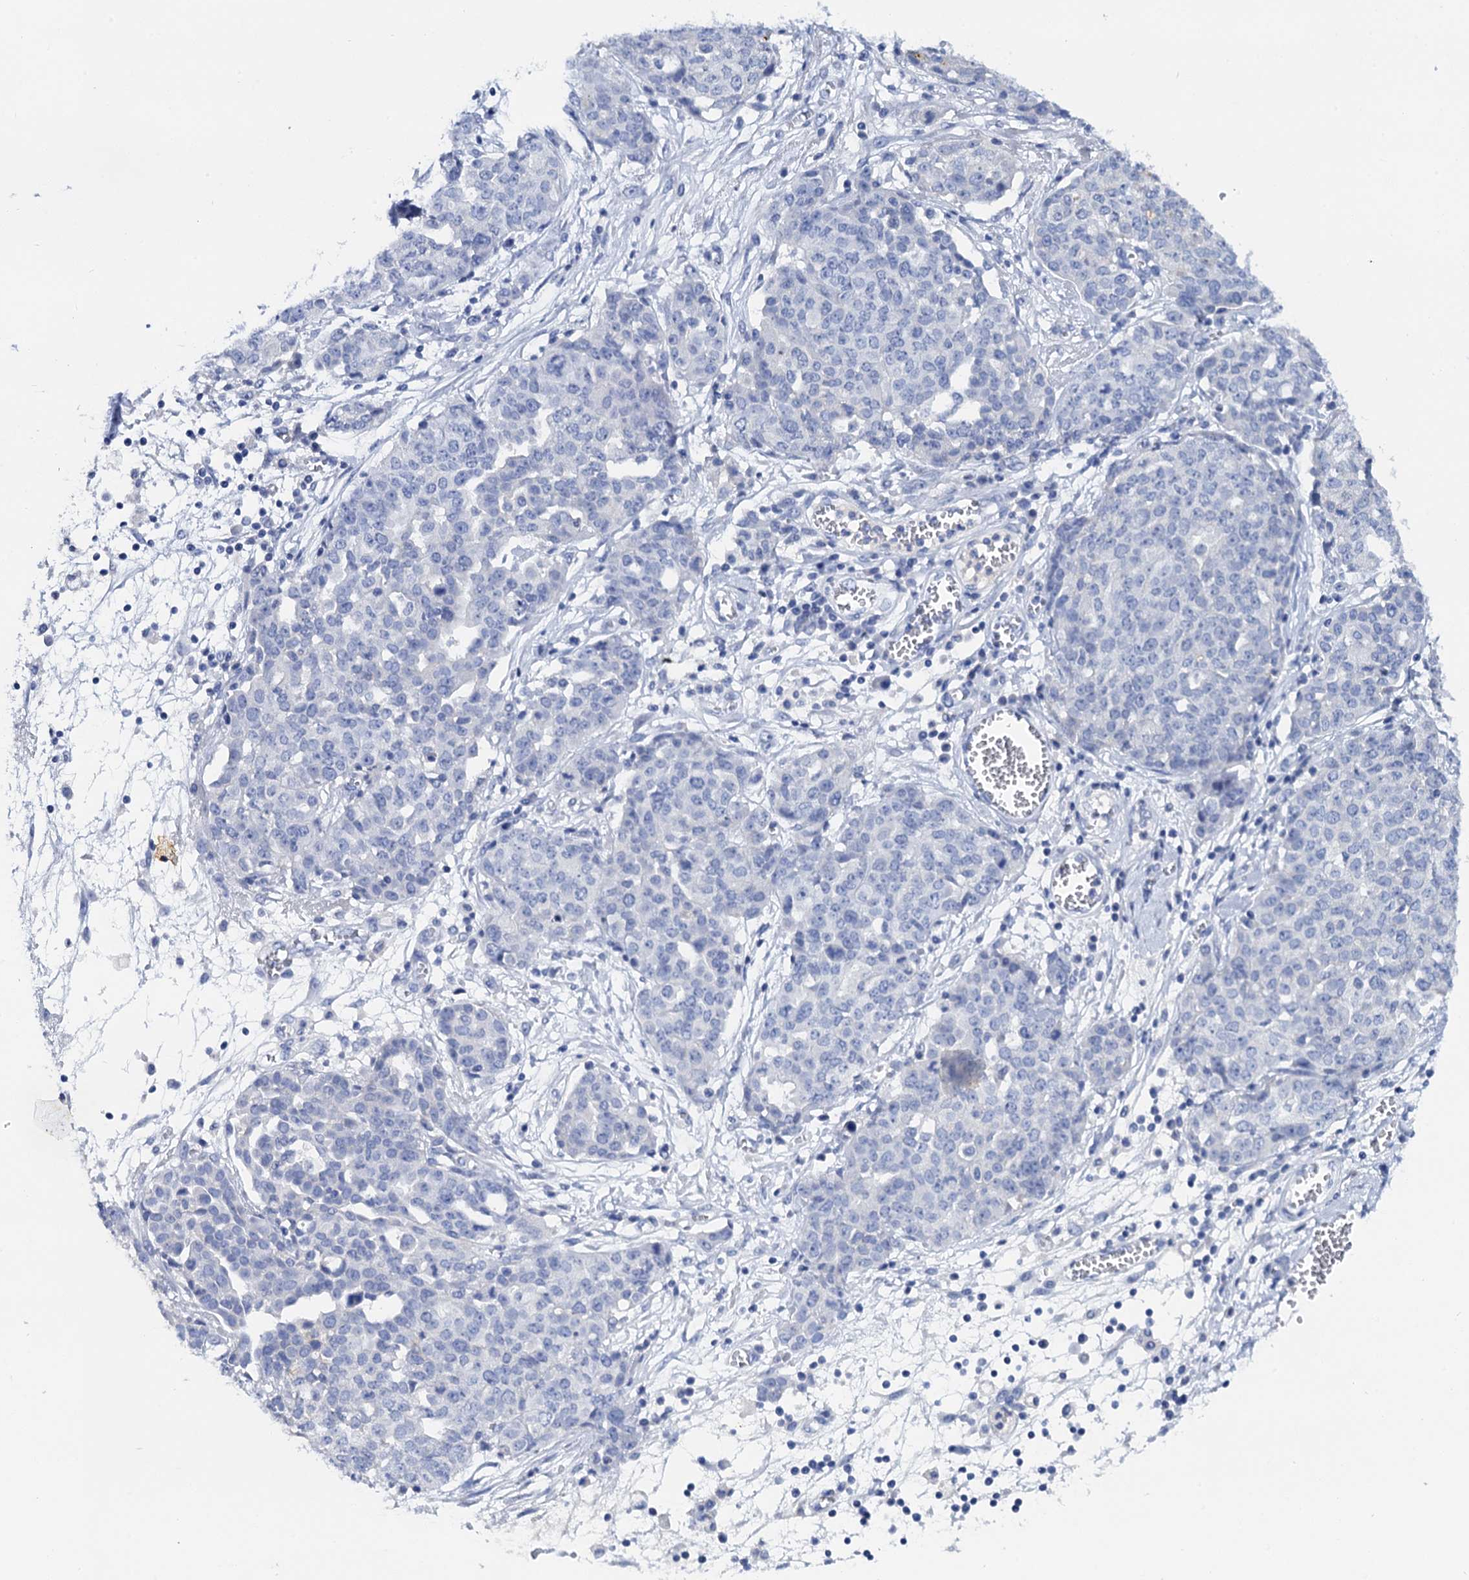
{"staining": {"intensity": "negative", "quantity": "none", "location": "none"}, "tissue": "ovarian cancer", "cell_type": "Tumor cells", "image_type": "cancer", "snomed": [{"axis": "morphology", "description": "Cystadenocarcinoma, serous, NOS"}, {"axis": "topography", "description": "Soft tissue"}, {"axis": "topography", "description": "Ovary"}], "caption": "Immunohistochemistry photomicrograph of human ovarian cancer stained for a protein (brown), which displays no staining in tumor cells. The staining is performed using DAB brown chromogen with nuclei counter-stained in using hematoxylin.", "gene": "LYPD3", "patient": {"sex": "female", "age": 57}}